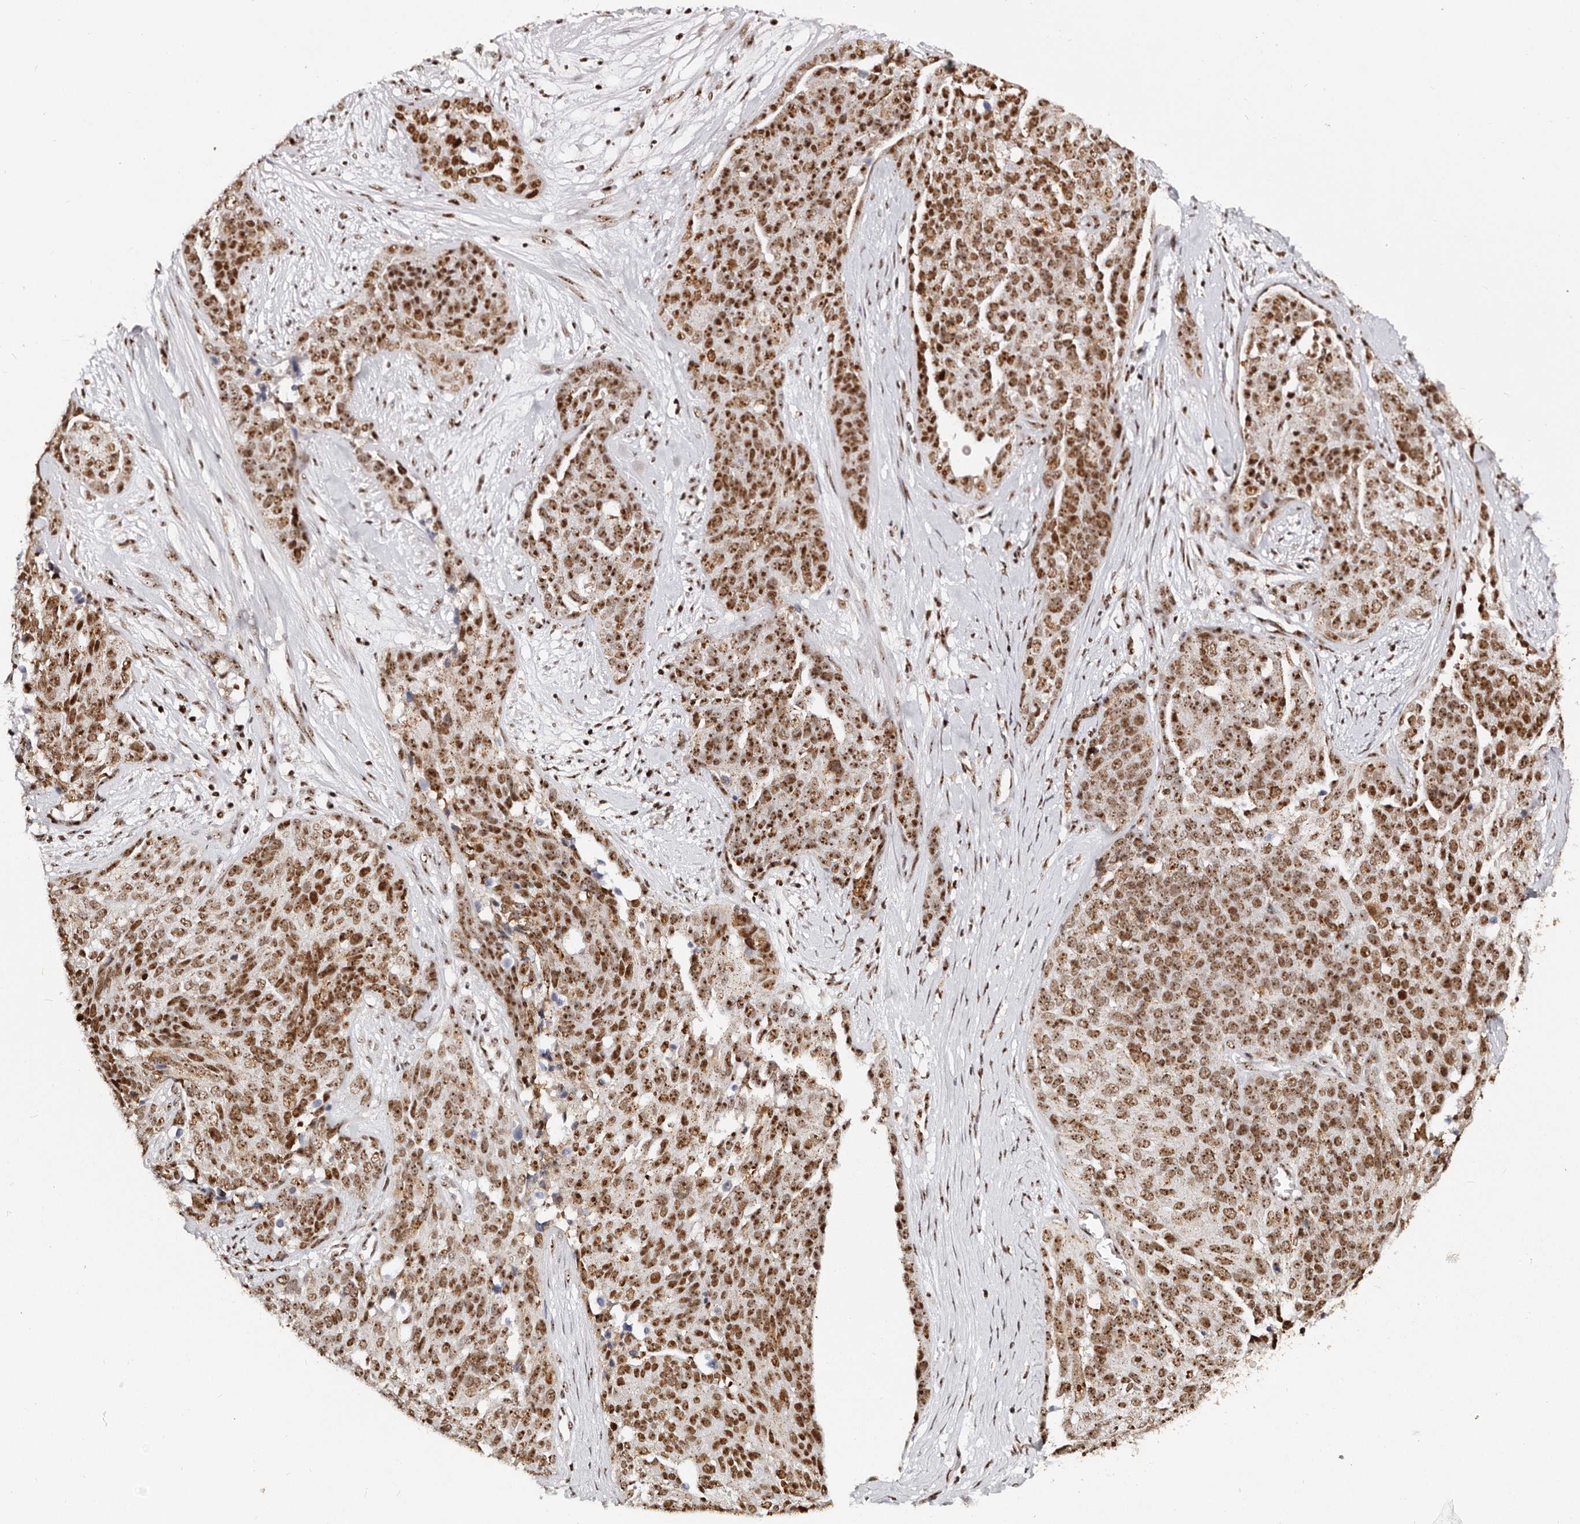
{"staining": {"intensity": "strong", "quantity": ">75%", "location": "nuclear"}, "tissue": "ovarian cancer", "cell_type": "Tumor cells", "image_type": "cancer", "snomed": [{"axis": "morphology", "description": "Cystadenocarcinoma, serous, NOS"}, {"axis": "topography", "description": "Ovary"}], "caption": "A photomicrograph showing strong nuclear positivity in approximately >75% of tumor cells in ovarian serous cystadenocarcinoma, as visualized by brown immunohistochemical staining.", "gene": "IQGAP3", "patient": {"sex": "female", "age": 44}}